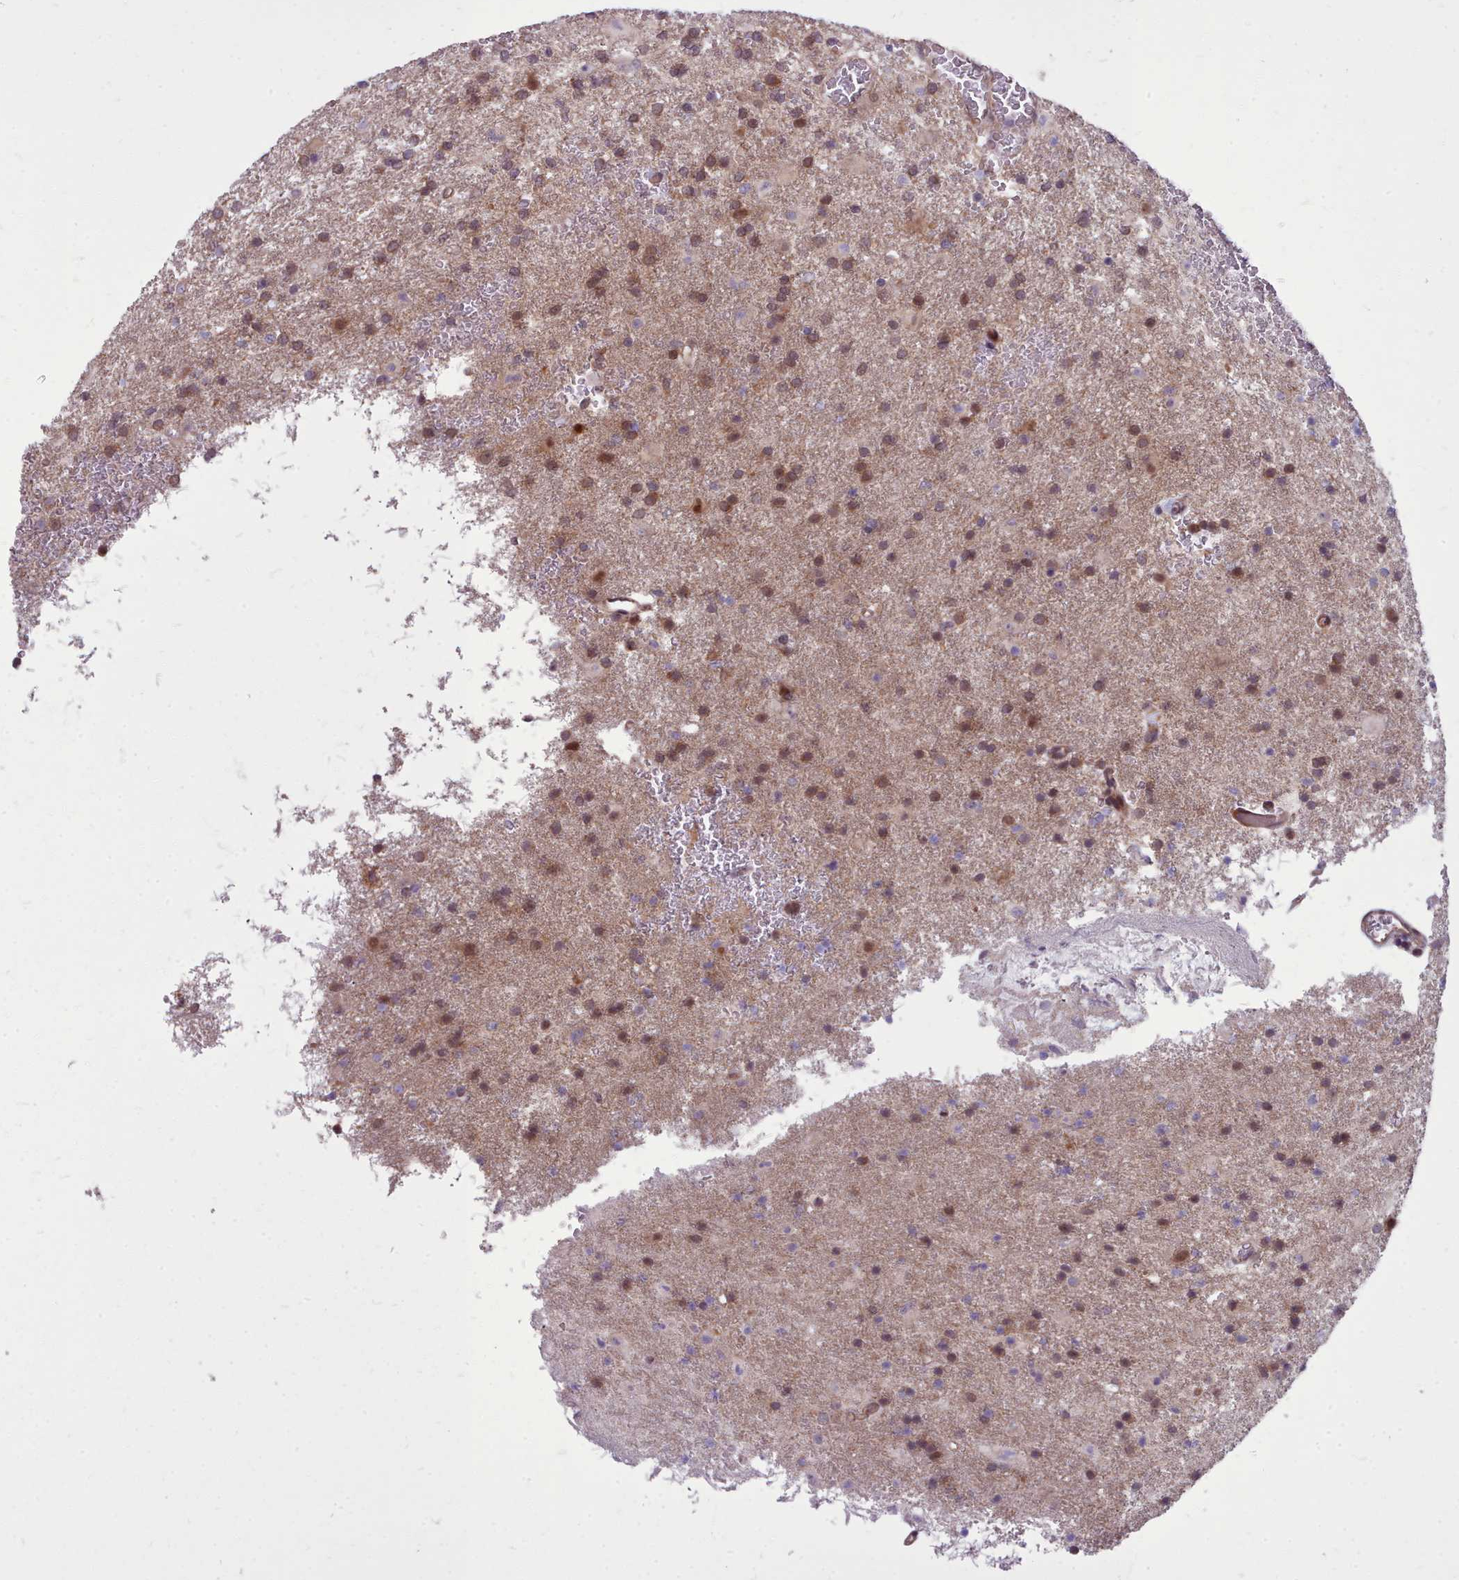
{"staining": {"intensity": "moderate", "quantity": ">75%", "location": "nuclear"}, "tissue": "glioma", "cell_type": "Tumor cells", "image_type": "cancer", "snomed": [{"axis": "morphology", "description": "Glioma, malignant, Low grade"}, {"axis": "topography", "description": "Brain"}], "caption": "Low-grade glioma (malignant) stained with a protein marker demonstrates moderate staining in tumor cells.", "gene": "AHCY", "patient": {"sex": "male", "age": 65}}